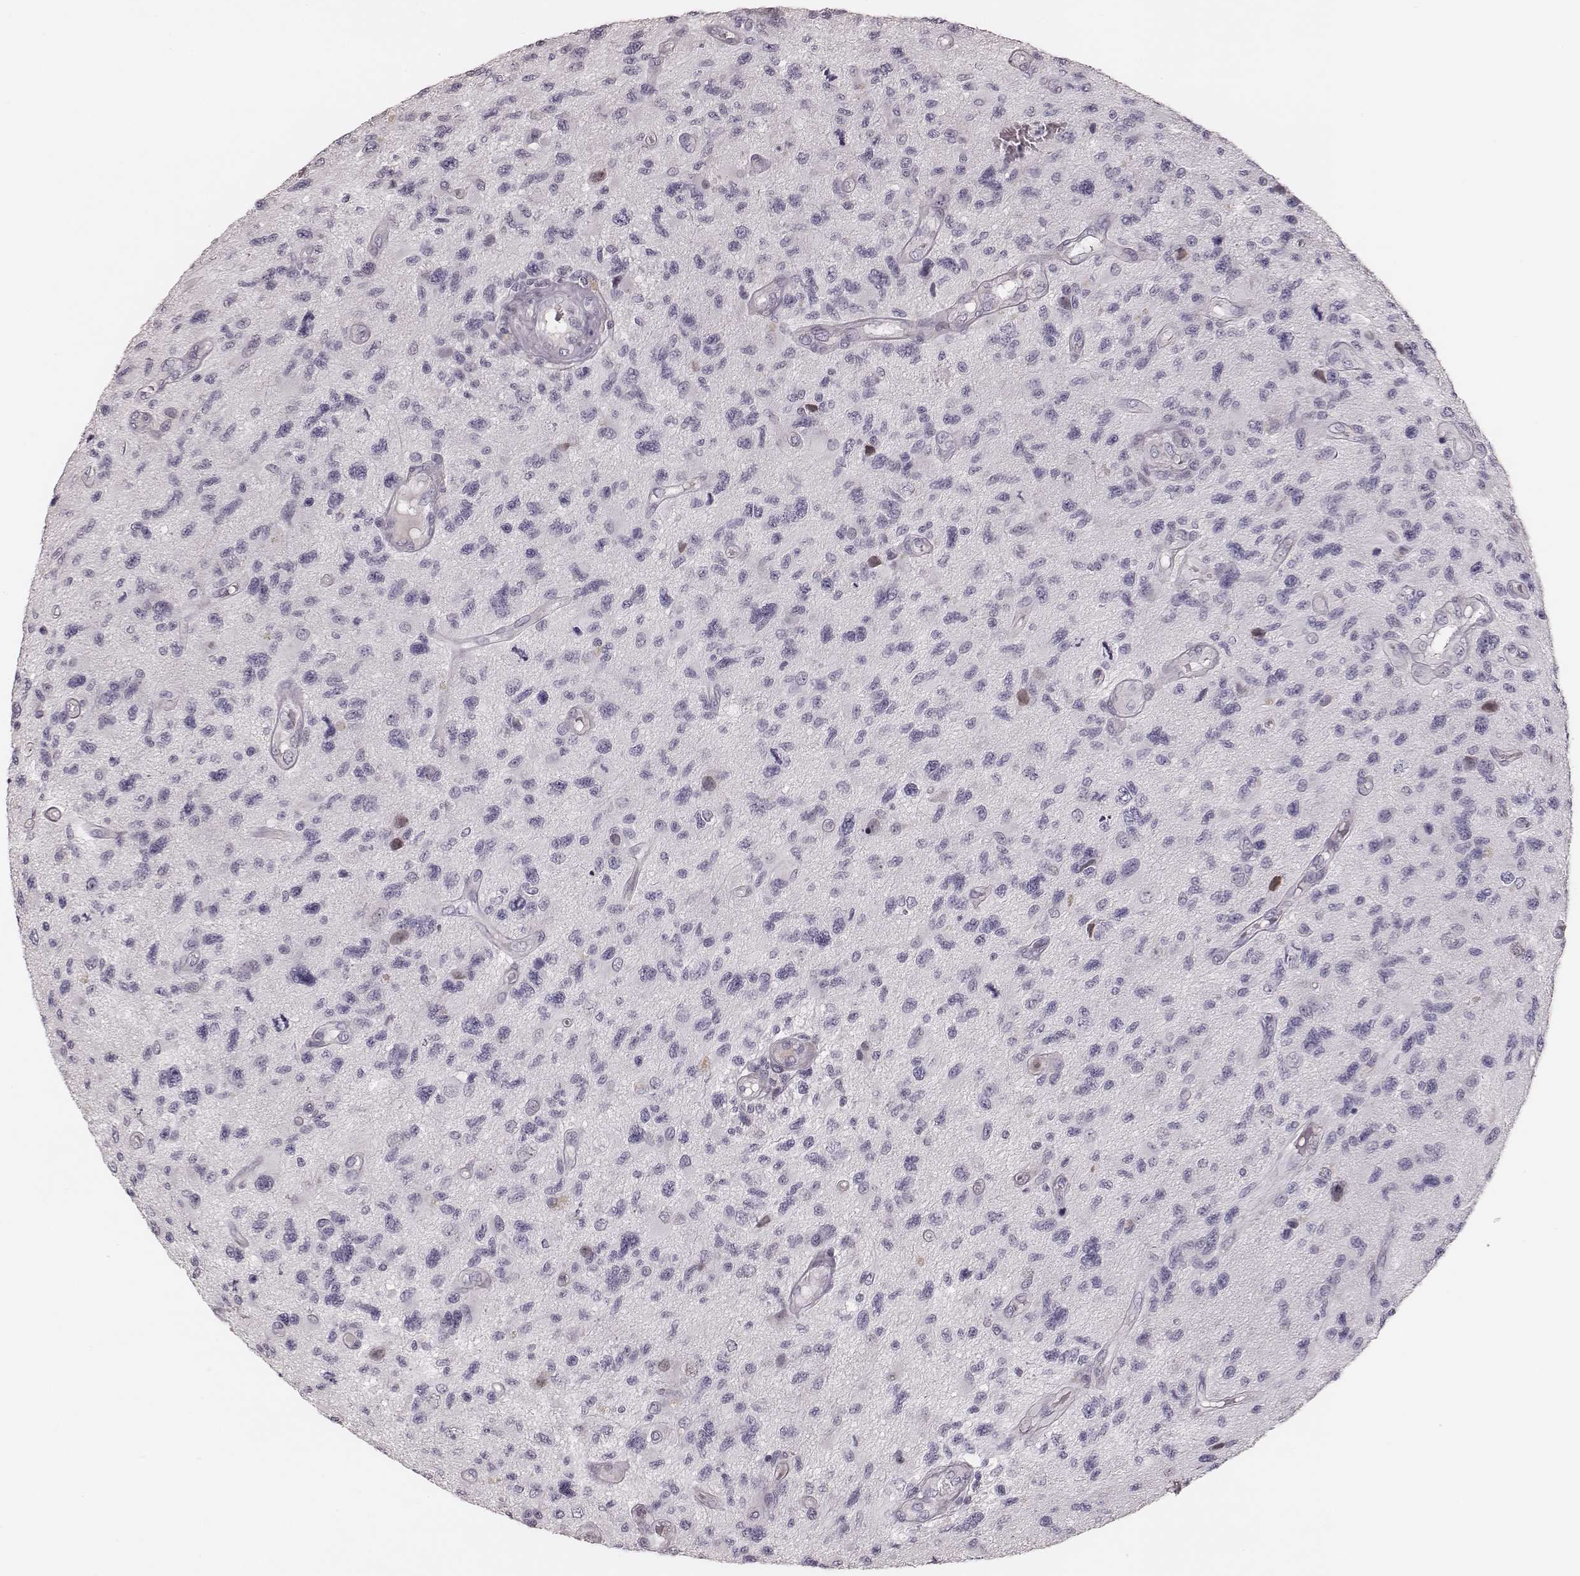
{"staining": {"intensity": "negative", "quantity": "none", "location": "none"}, "tissue": "glioma", "cell_type": "Tumor cells", "image_type": "cancer", "snomed": [{"axis": "morphology", "description": "Glioma, malignant, NOS"}, {"axis": "morphology", "description": "Glioma, malignant, High grade"}, {"axis": "topography", "description": "Brain"}], "caption": "Immunohistochemistry histopathology image of neoplastic tissue: human glioma stained with DAB exhibits no significant protein staining in tumor cells.", "gene": "S100Z", "patient": {"sex": "female", "age": 71}}